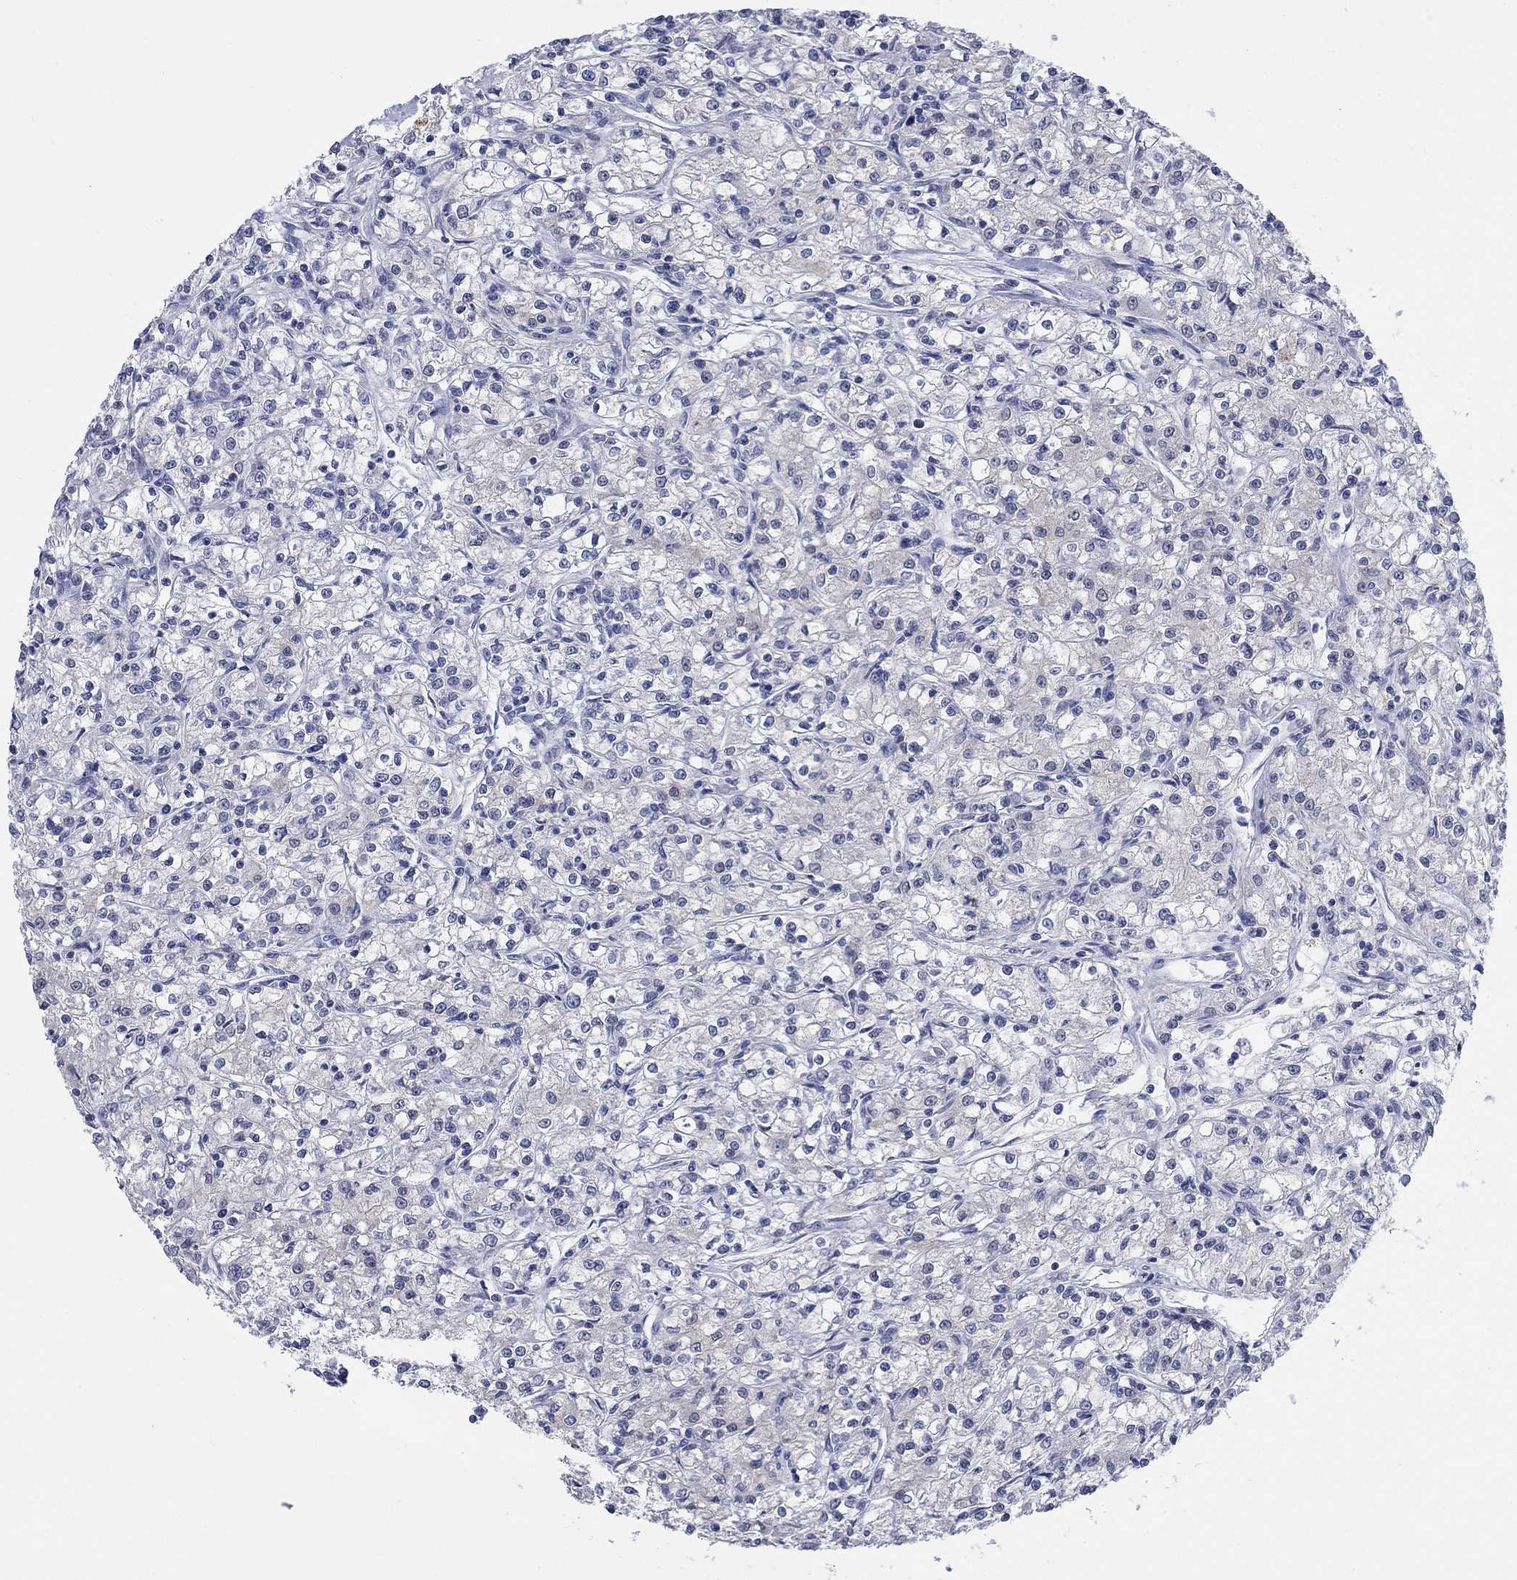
{"staining": {"intensity": "negative", "quantity": "none", "location": "none"}, "tissue": "renal cancer", "cell_type": "Tumor cells", "image_type": "cancer", "snomed": [{"axis": "morphology", "description": "Adenocarcinoma, NOS"}, {"axis": "topography", "description": "Kidney"}], "caption": "Renal cancer (adenocarcinoma) was stained to show a protein in brown. There is no significant positivity in tumor cells.", "gene": "ATP6V1G2", "patient": {"sex": "female", "age": 59}}